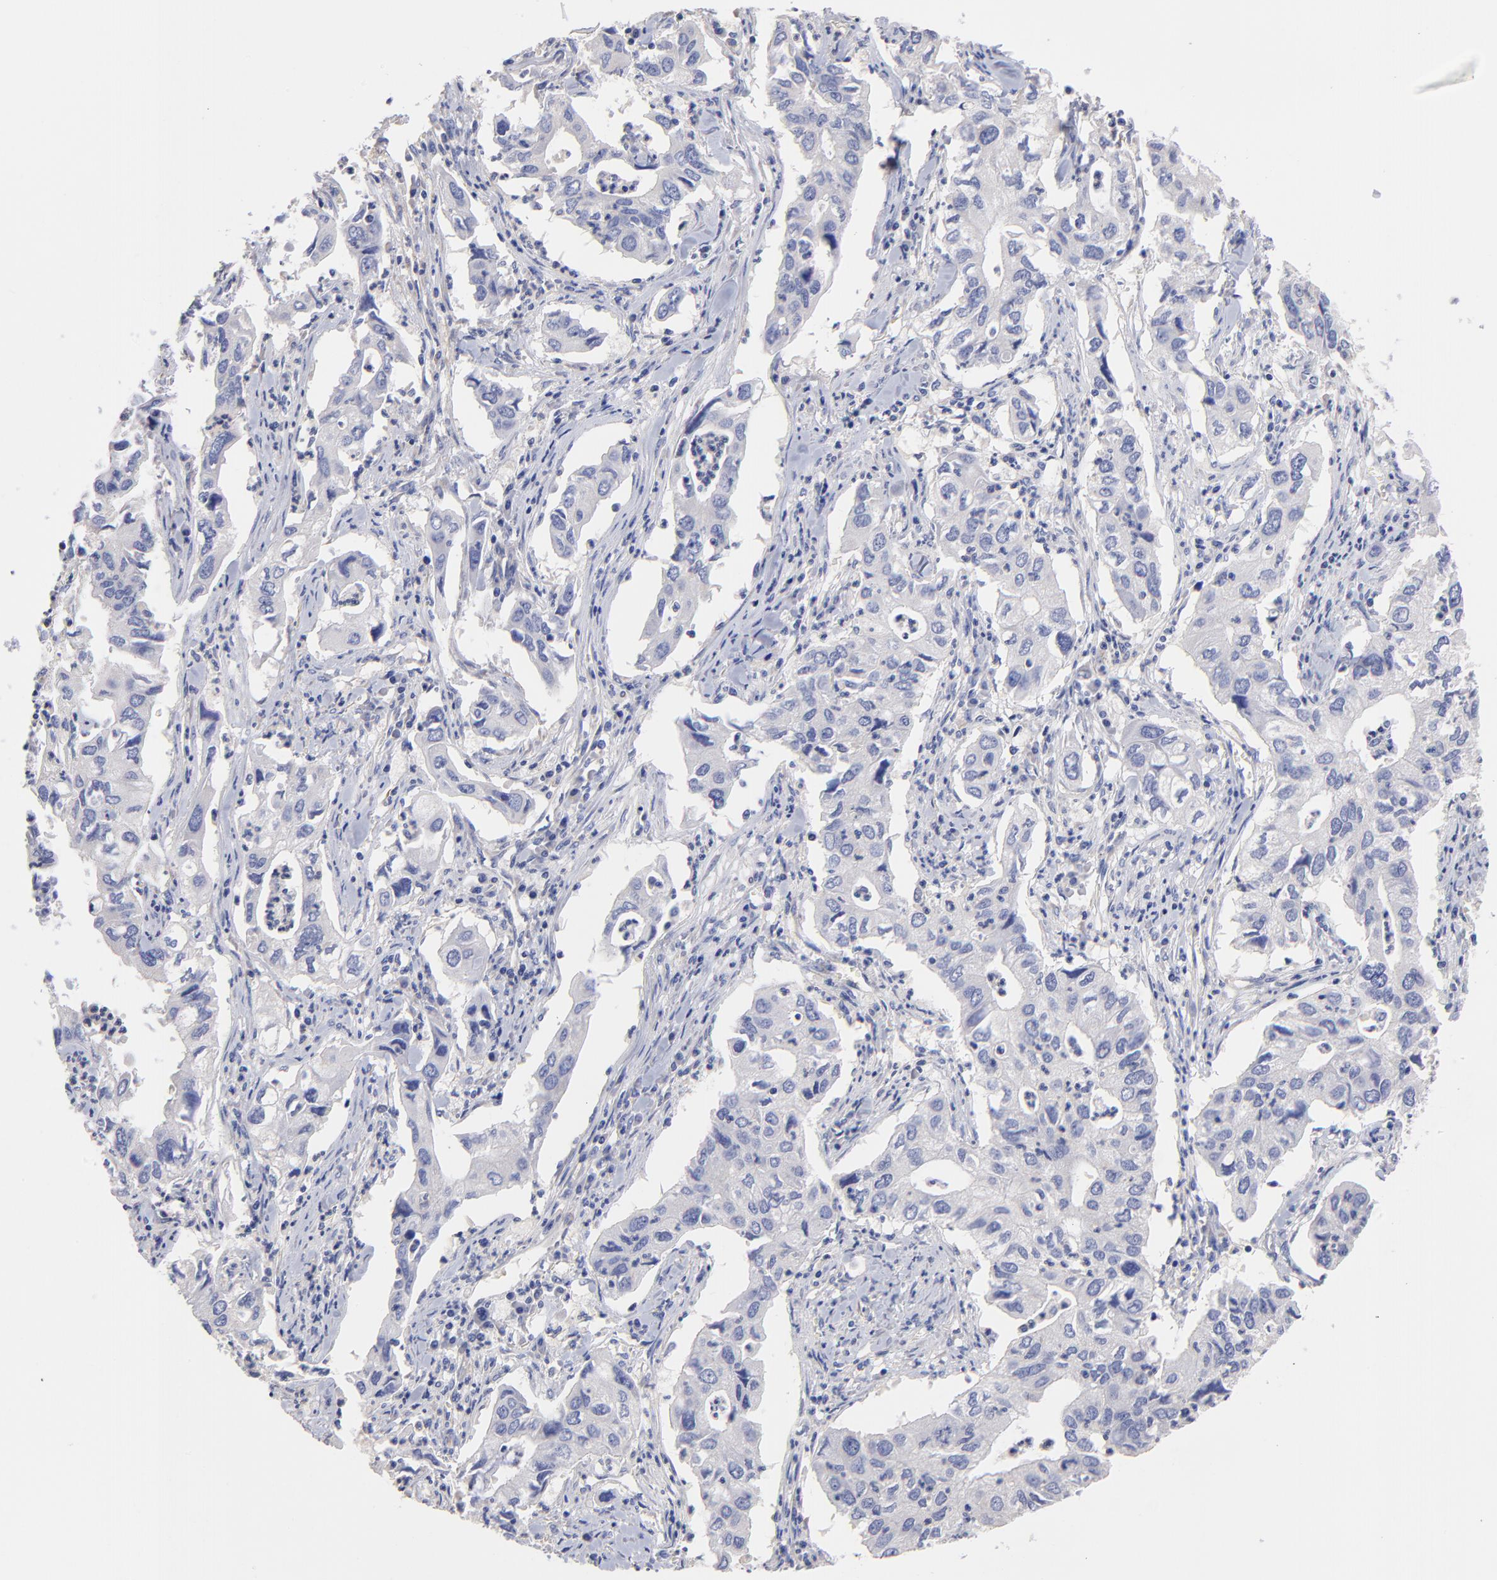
{"staining": {"intensity": "negative", "quantity": "none", "location": "none"}, "tissue": "lung cancer", "cell_type": "Tumor cells", "image_type": "cancer", "snomed": [{"axis": "morphology", "description": "Adenocarcinoma, NOS"}, {"axis": "topography", "description": "Lung"}], "caption": "Tumor cells are negative for protein expression in human lung cancer (adenocarcinoma).", "gene": "HS3ST1", "patient": {"sex": "male", "age": 48}}